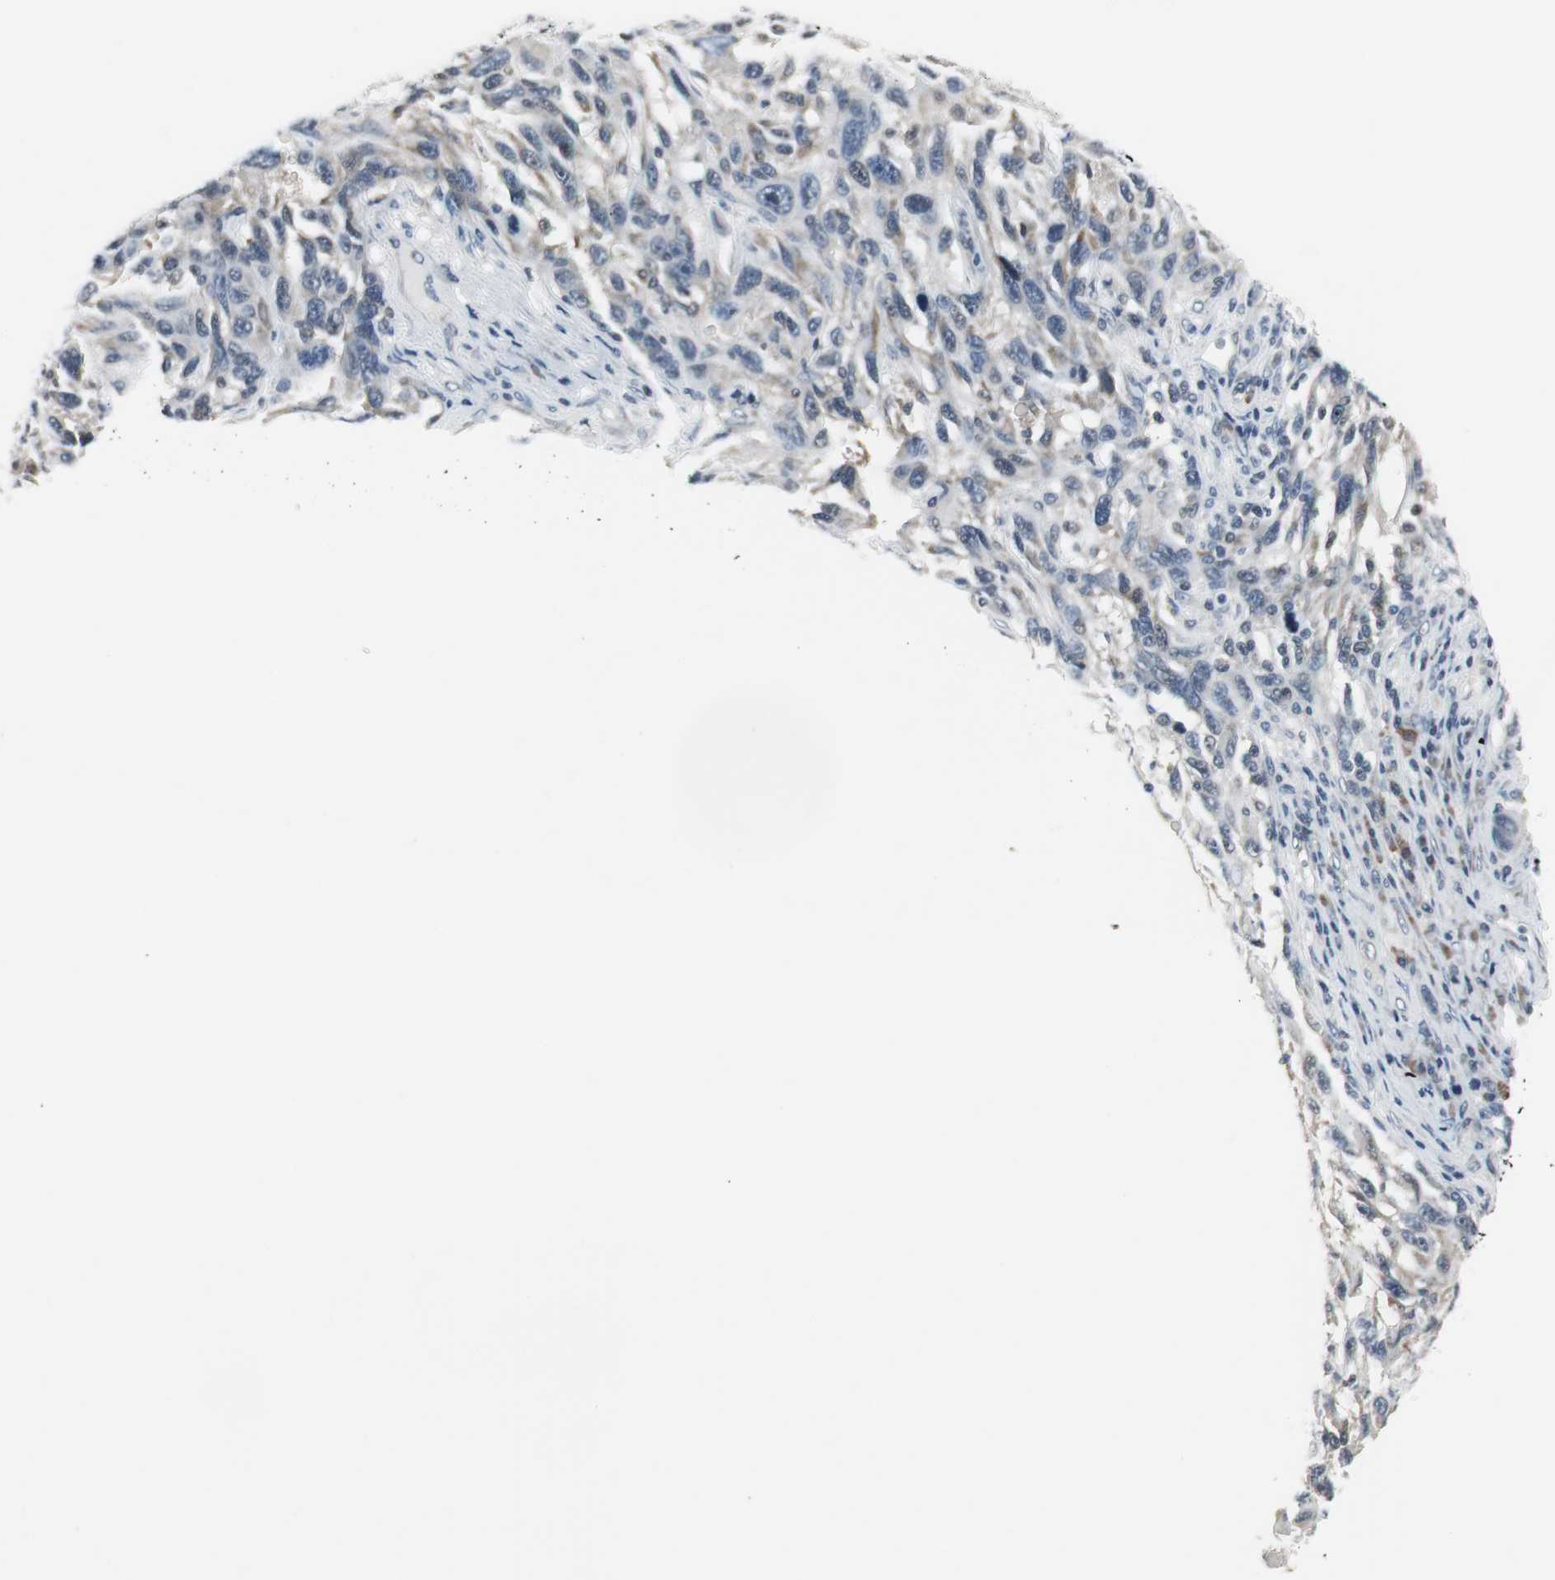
{"staining": {"intensity": "weak", "quantity": "25%-75%", "location": "cytoplasmic/membranous"}, "tissue": "melanoma", "cell_type": "Tumor cells", "image_type": "cancer", "snomed": [{"axis": "morphology", "description": "Malignant melanoma, NOS"}, {"axis": "topography", "description": "Skin"}], "caption": "Immunohistochemical staining of malignant melanoma displays low levels of weak cytoplasmic/membranous protein staining in approximately 25%-75% of tumor cells.", "gene": "CCT5", "patient": {"sex": "male", "age": 53}}